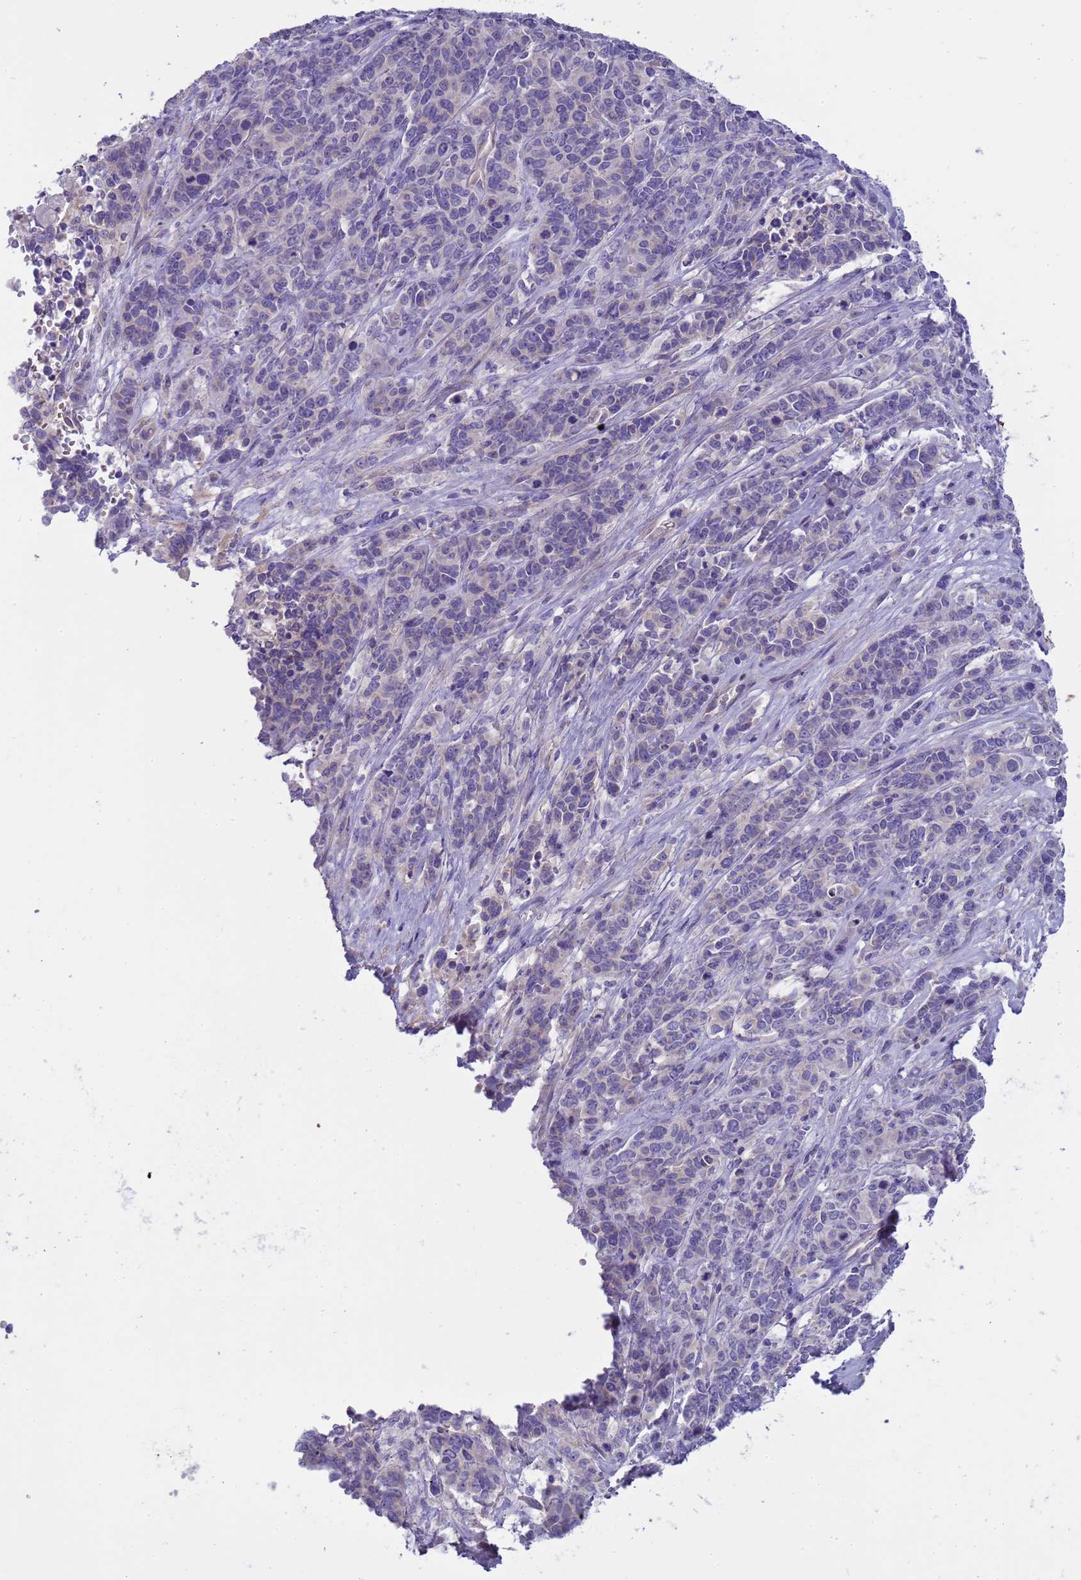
{"staining": {"intensity": "negative", "quantity": "none", "location": "none"}, "tissue": "cervical cancer", "cell_type": "Tumor cells", "image_type": "cancer", "snomed": [{"axis": "morphology", "description": "Squamous cell carcinoma, NOS"}, {"axis": "topography", "description": "Cervix"}], "caption": "DAB immunohistochemical staining of cervical squamous cell carcinoma displays no significant expression in tumor cells.", "gene": "RIPPLY2", "patient": {"sex": "female", "age": 60}}